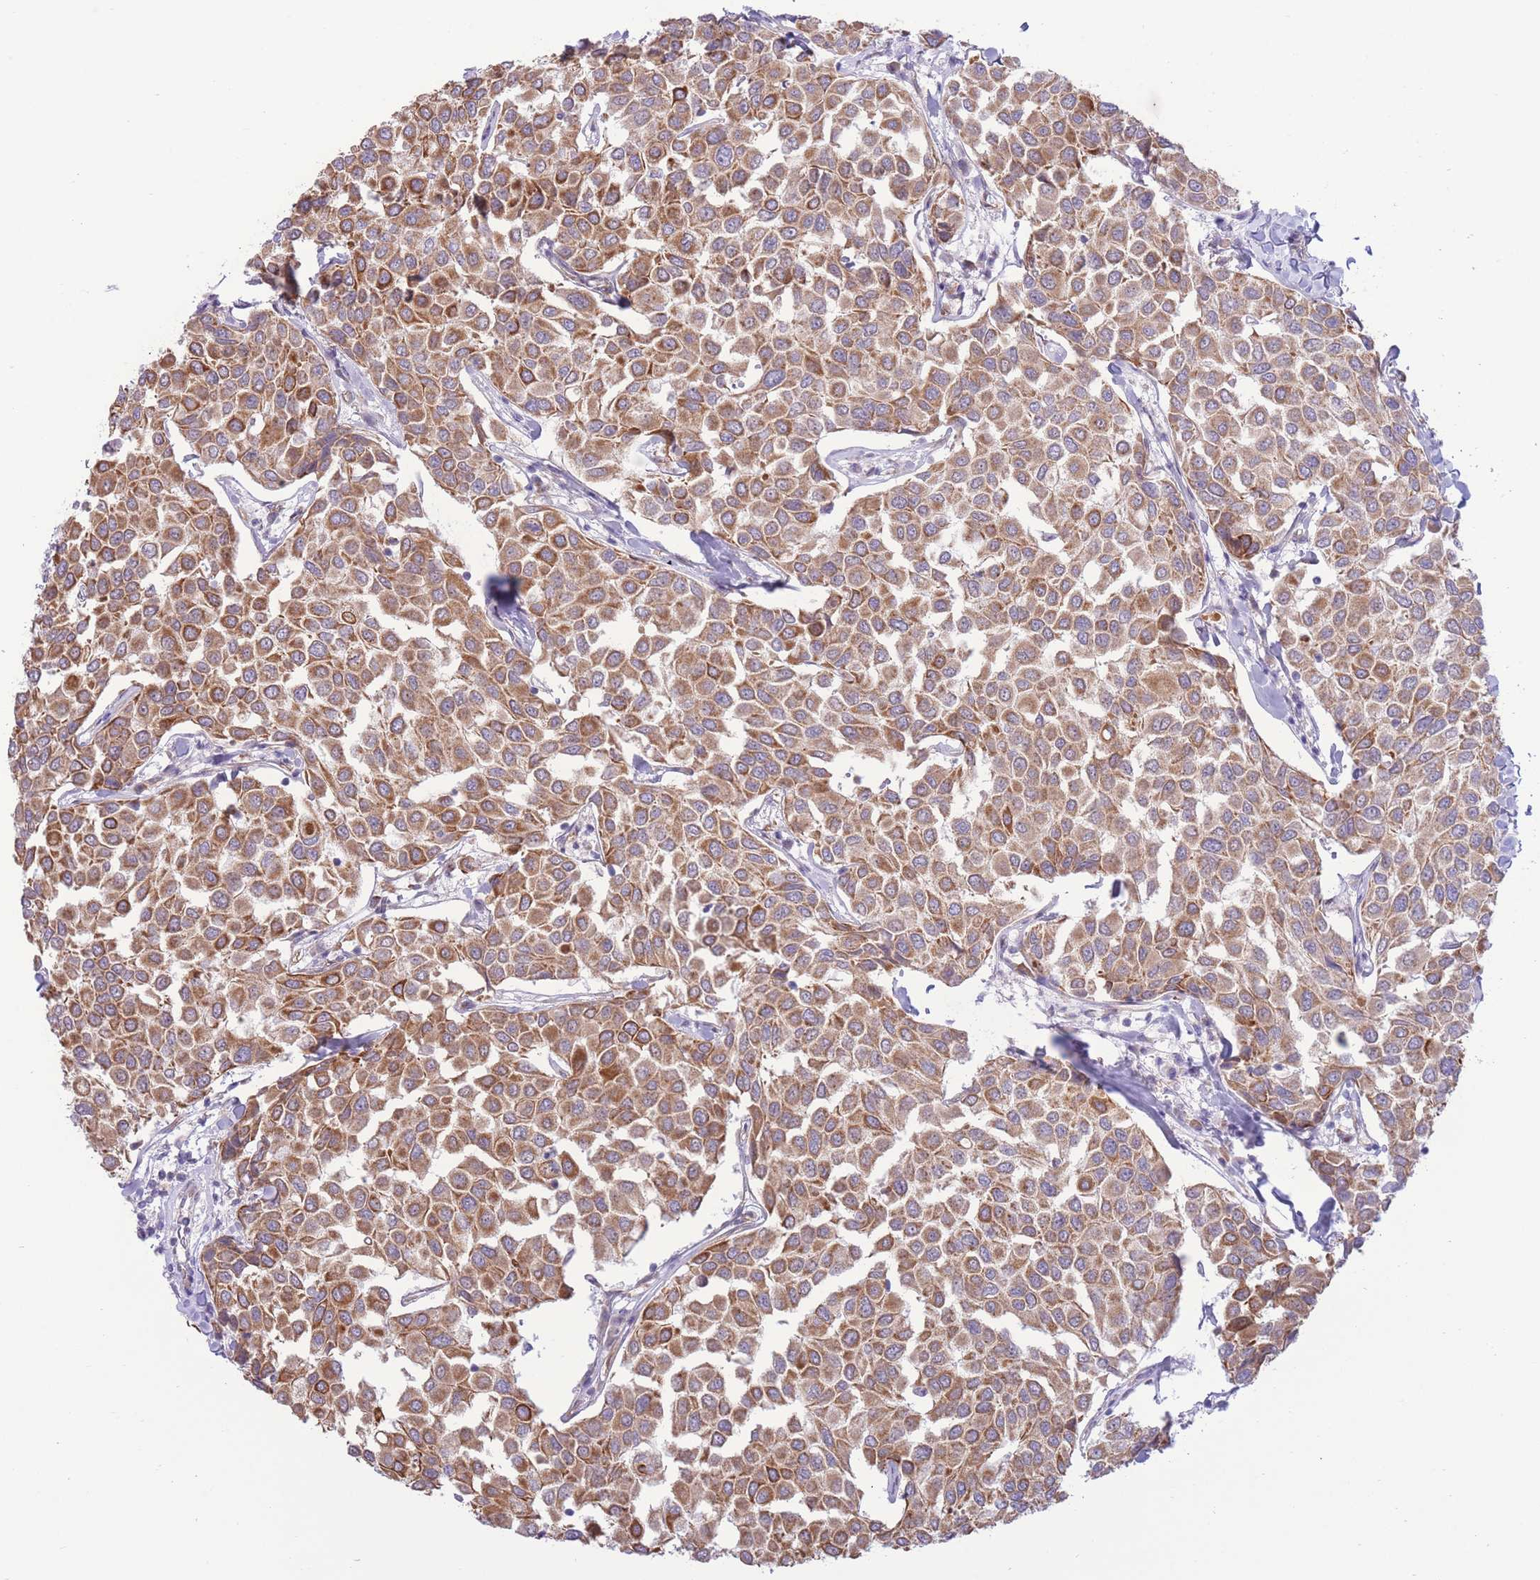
{"staining": {"intensity": "moderate", "quantity": ">75%", "location": "cytoplasmic/membranous"}, "tissue": "breast cancer", "cell_type": "Tumor cells", "image_type": "cancer", "snomed": [{"axis": "morphology", "description": "Duct carcinoma"}, {"axis": "topography", "description": "Breast"}], "caption": "Immunohistochemical staining of breast cancer (intraductal carcinoma) shows medium levels of moderate cytoplasmic/membranous protein positivity in approximately >75% of tumor cells.", "gene": "MRPS31", "patient": {"sex": "female", "age": 55}}